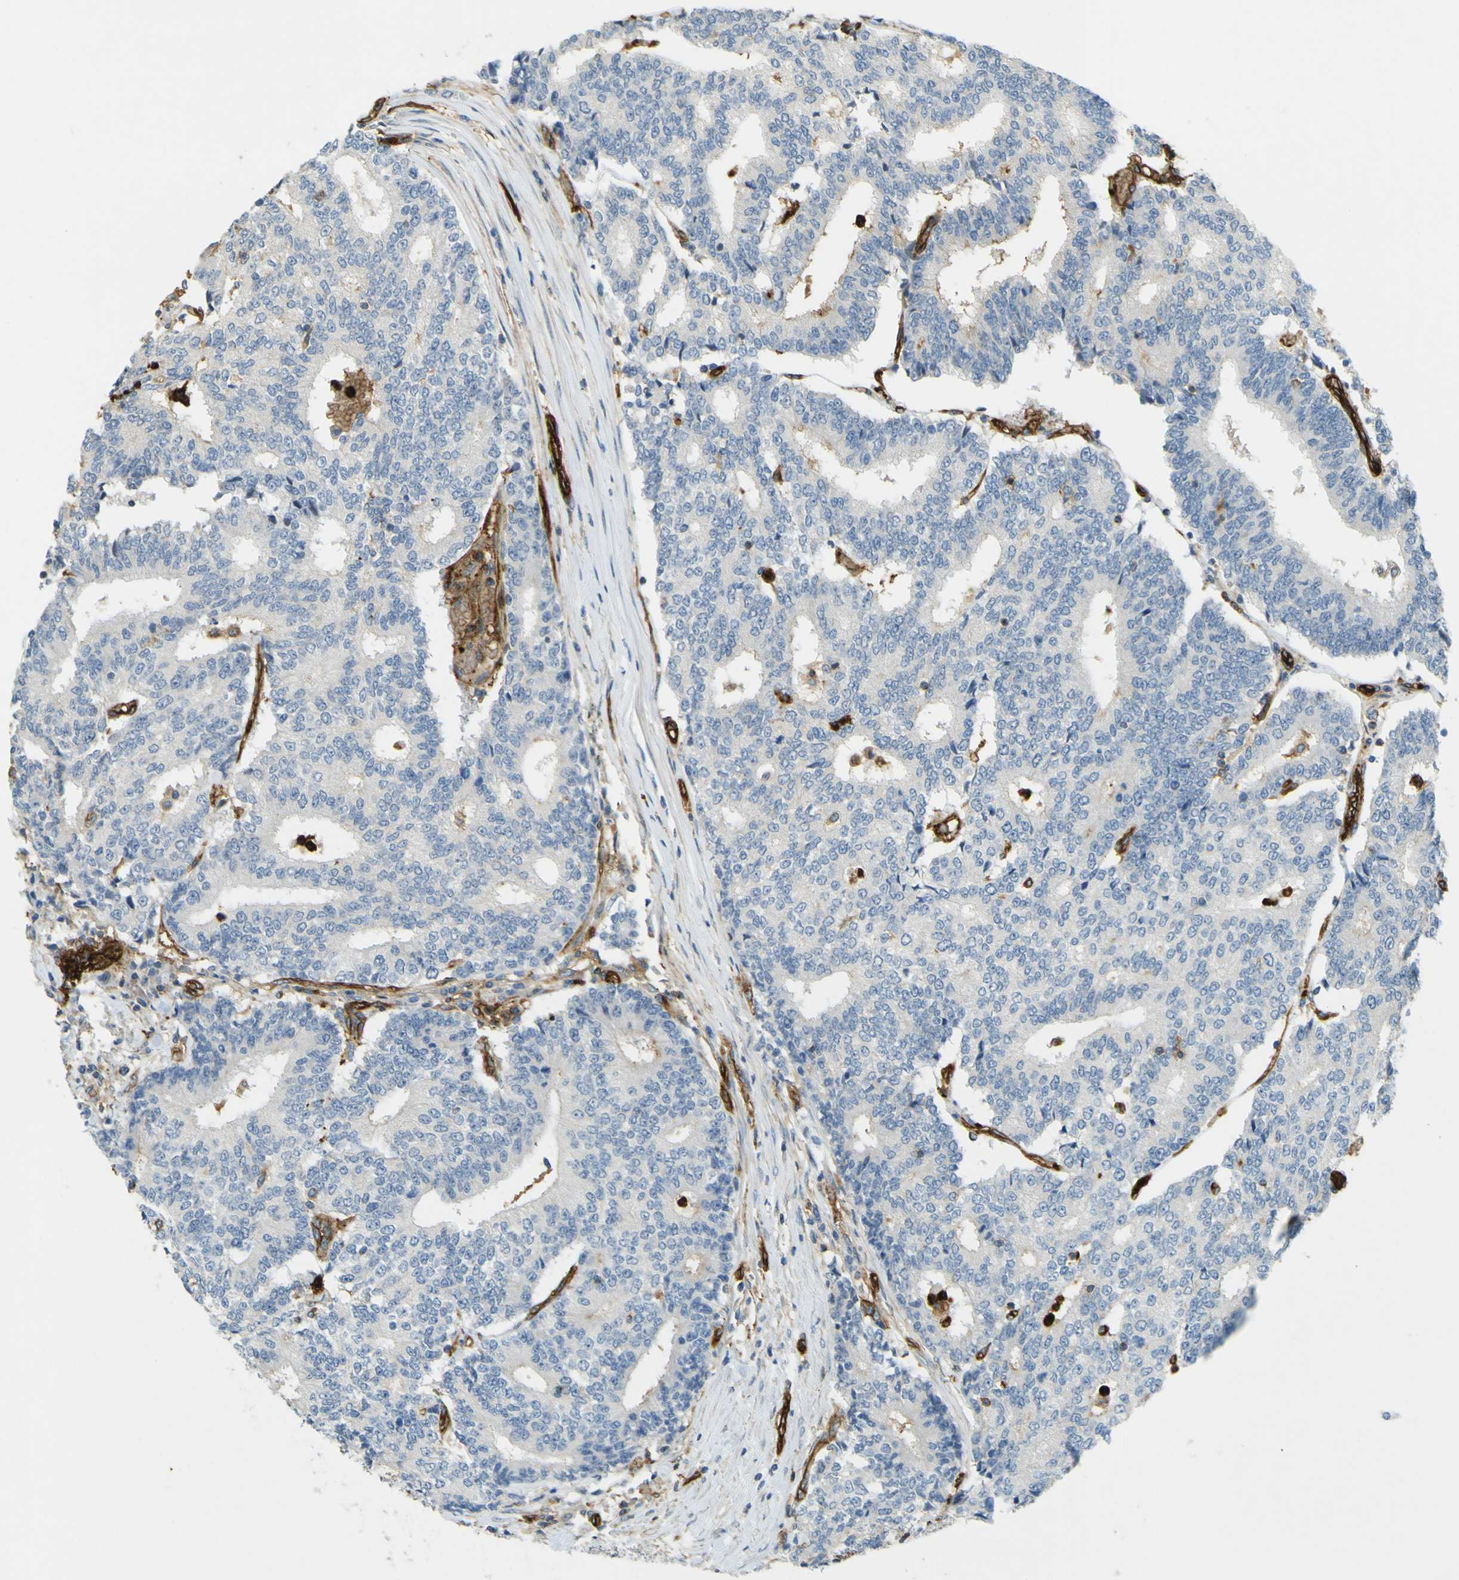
{"staining": {"intensity": "negative", "quantity": "none", "location": "none"}, "tissue": "prostate cancer", "cell_type": "Tumor cells", "image_type": "cancer", "snomed": [{"axis": "morphology", "description": "Normal tissue, NOS"}, {"axis": "morphology", "description": "Adenocarcinoma, High grade"}, {"axis": "topography", "description": "Prostate"}, {"axis": "topography", "description": "Seminal veicle"}], "caption": "Adenocarcinoma (high-grade) (prostate) stained for a protein using immunohistochemistry displays no positivity tumor cells.", "gene": "PLXDC1", "patient": {"sex": "male", "age": 55}}